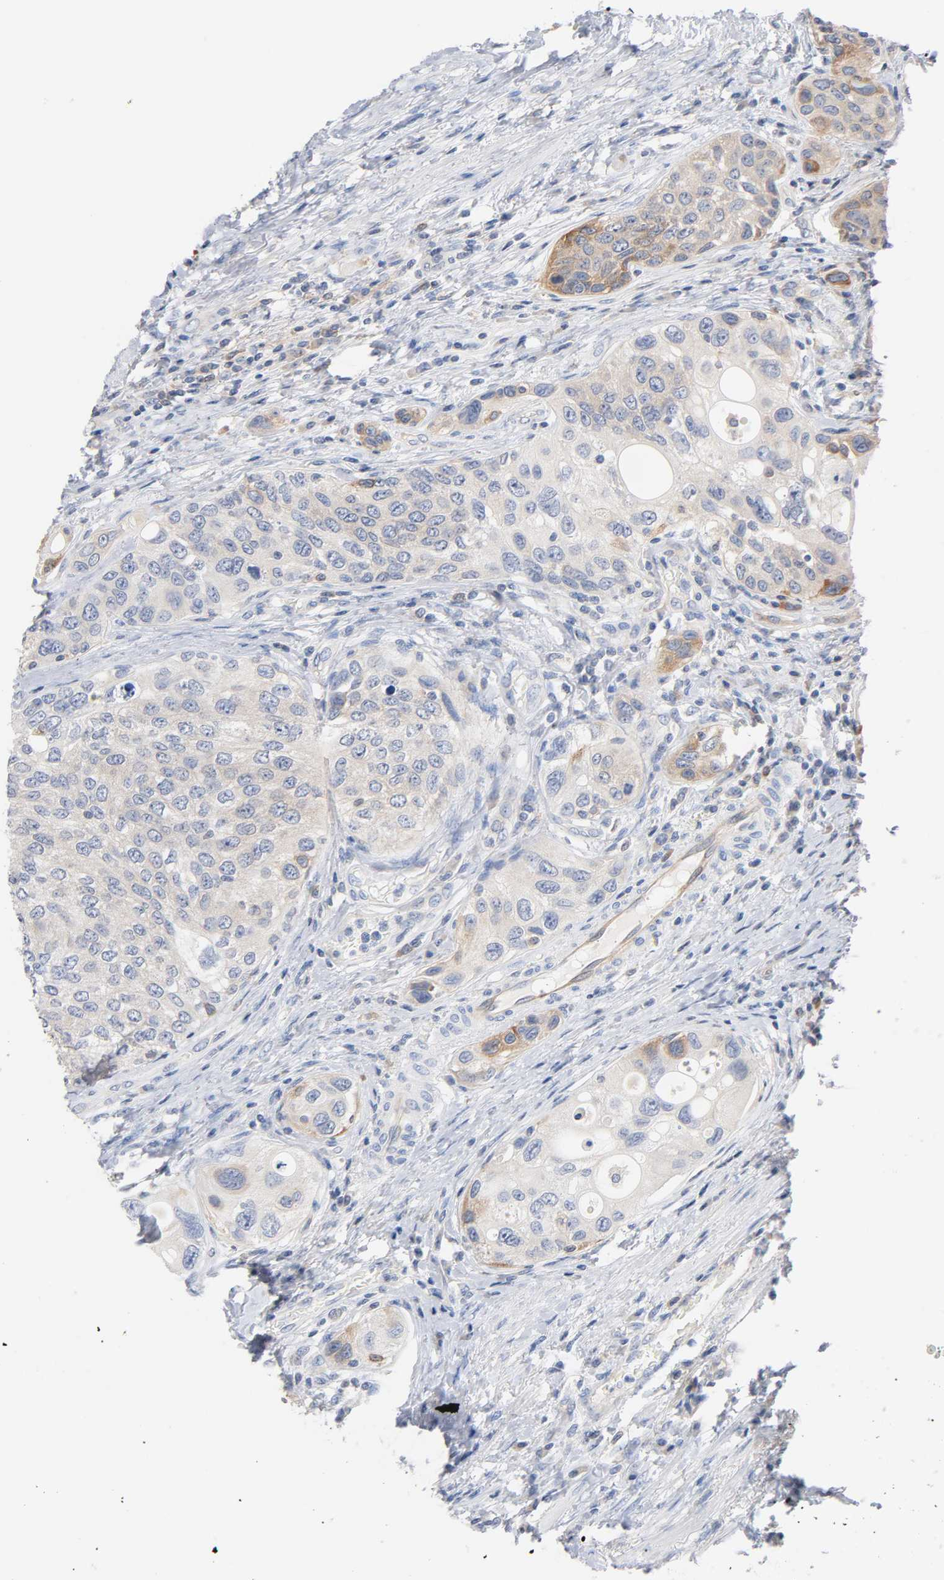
{"staining": {"intensity": "moderate", "quantity": "<25%", "location": "cytoplasmic/membranous"}, "tissue": "urothelial cancer", "cell_type": "Tumor cells", "image_type": "cancer", "snomed": [{"axis": "morphology", "description": "Urothelial carcinoma, High grade"}, {"axis": "topography", "description": "Urinary bladder"}], "caption": "A brown stain shows moderate cytoplasmic/membranous expression of a protein in high-grade urothelial carcinoma tumor cells.", "gene": "MALT1", "patient": {"sex": "female", "age": 56}}